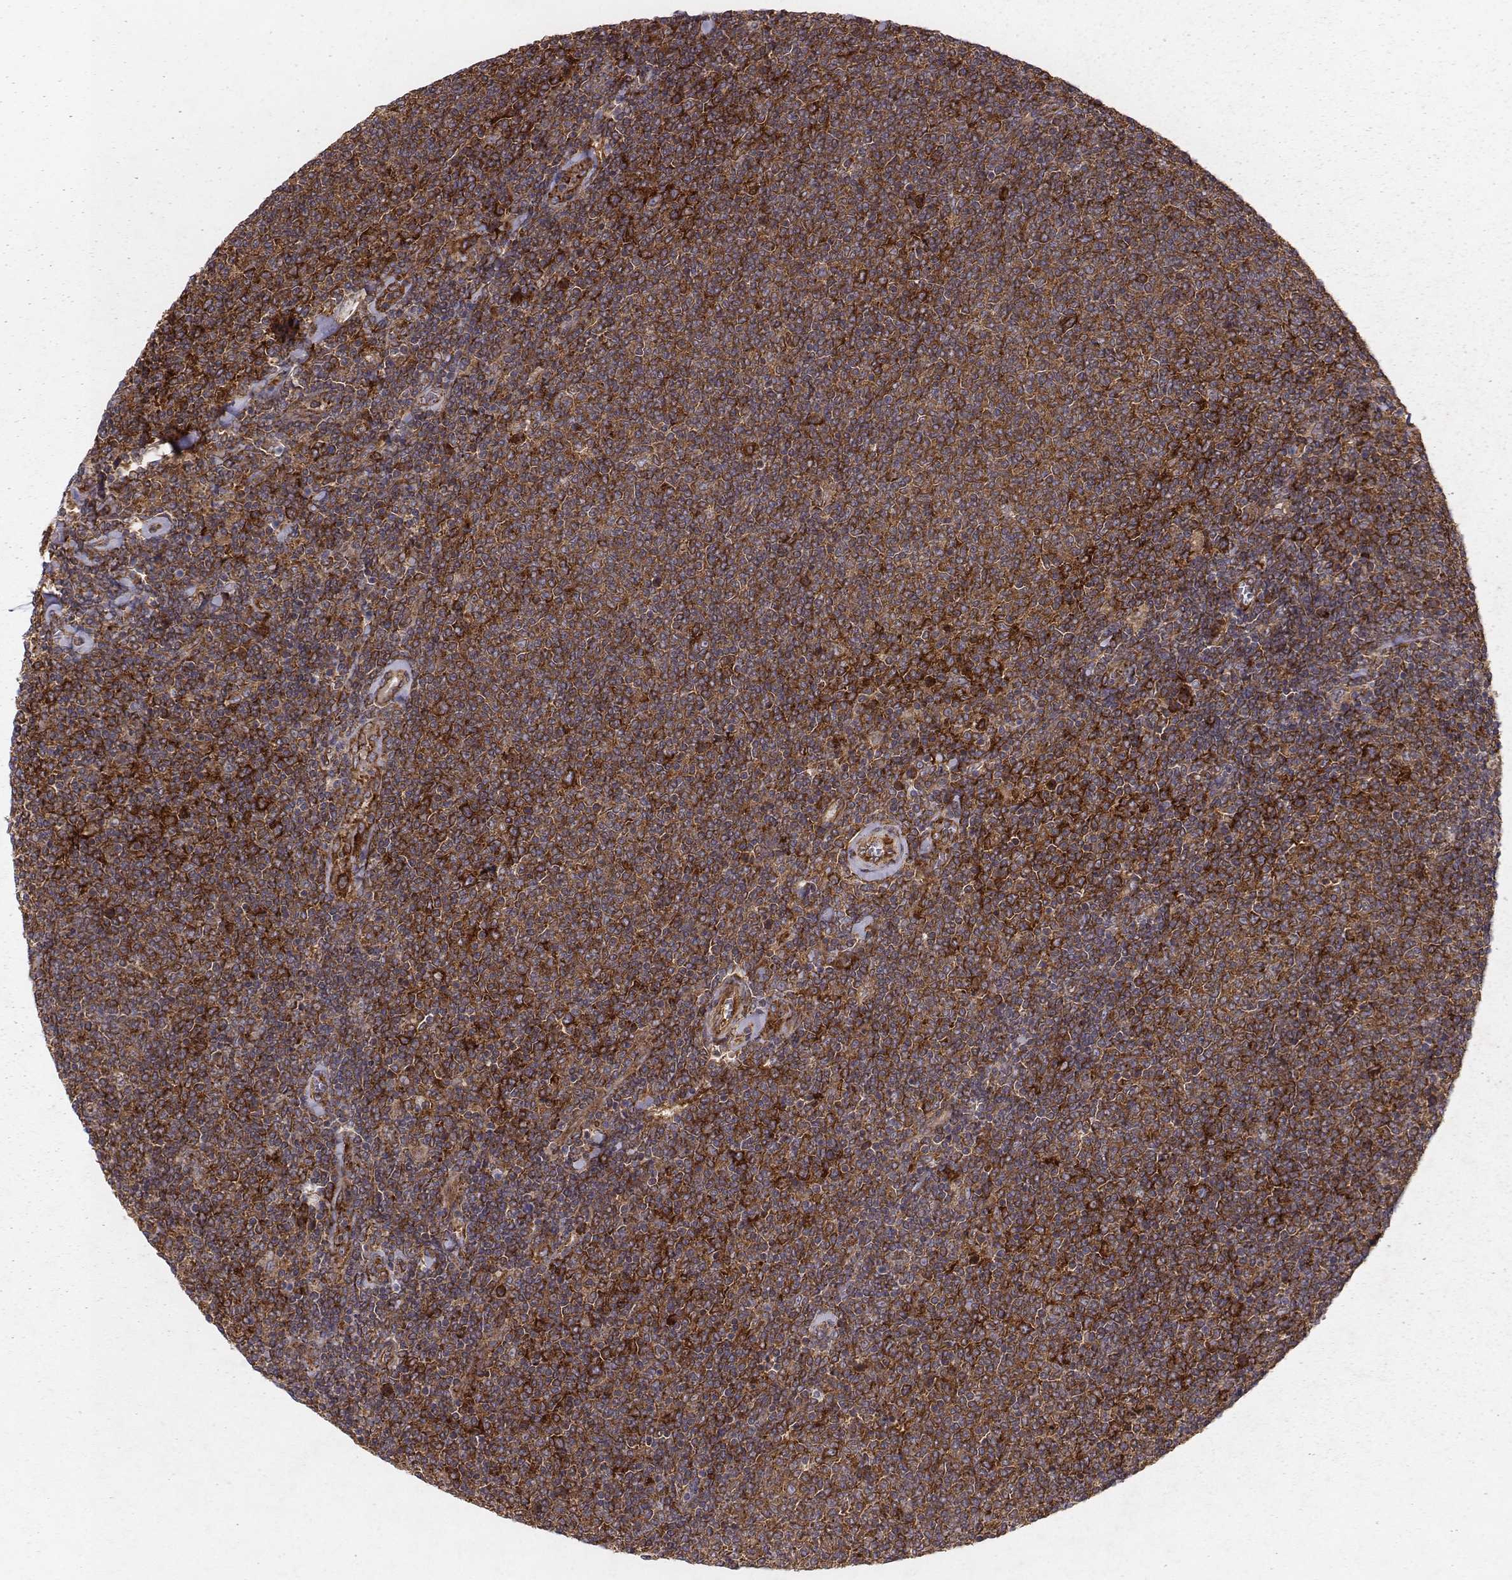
{"staining": {"intensity": "strong", "quantity": ">75%", "location": "cytoplasmic/membranous"}, "tissue": "lymphoma", "cell_type": "Tumor cells", "image_type": "cancer", "snomed": [{"axis": "morphology", "description": "Malignant lymphoma, non-Hodgkin's type, Low grade"}, {"axis": "topography", "description": "Lymph node"}], "caption": "Protein expression analysis of malignant lymphoma, non-Hodgkin's type (low-grade) exhibits strong cytoplasmic/membranous expression in approximately >75% of tumor cells. (DAB = brown stain, brightfield microscopy at high magnification).", "gene": "TXLNA", "patient": {"sex": "male", "age": 52}}